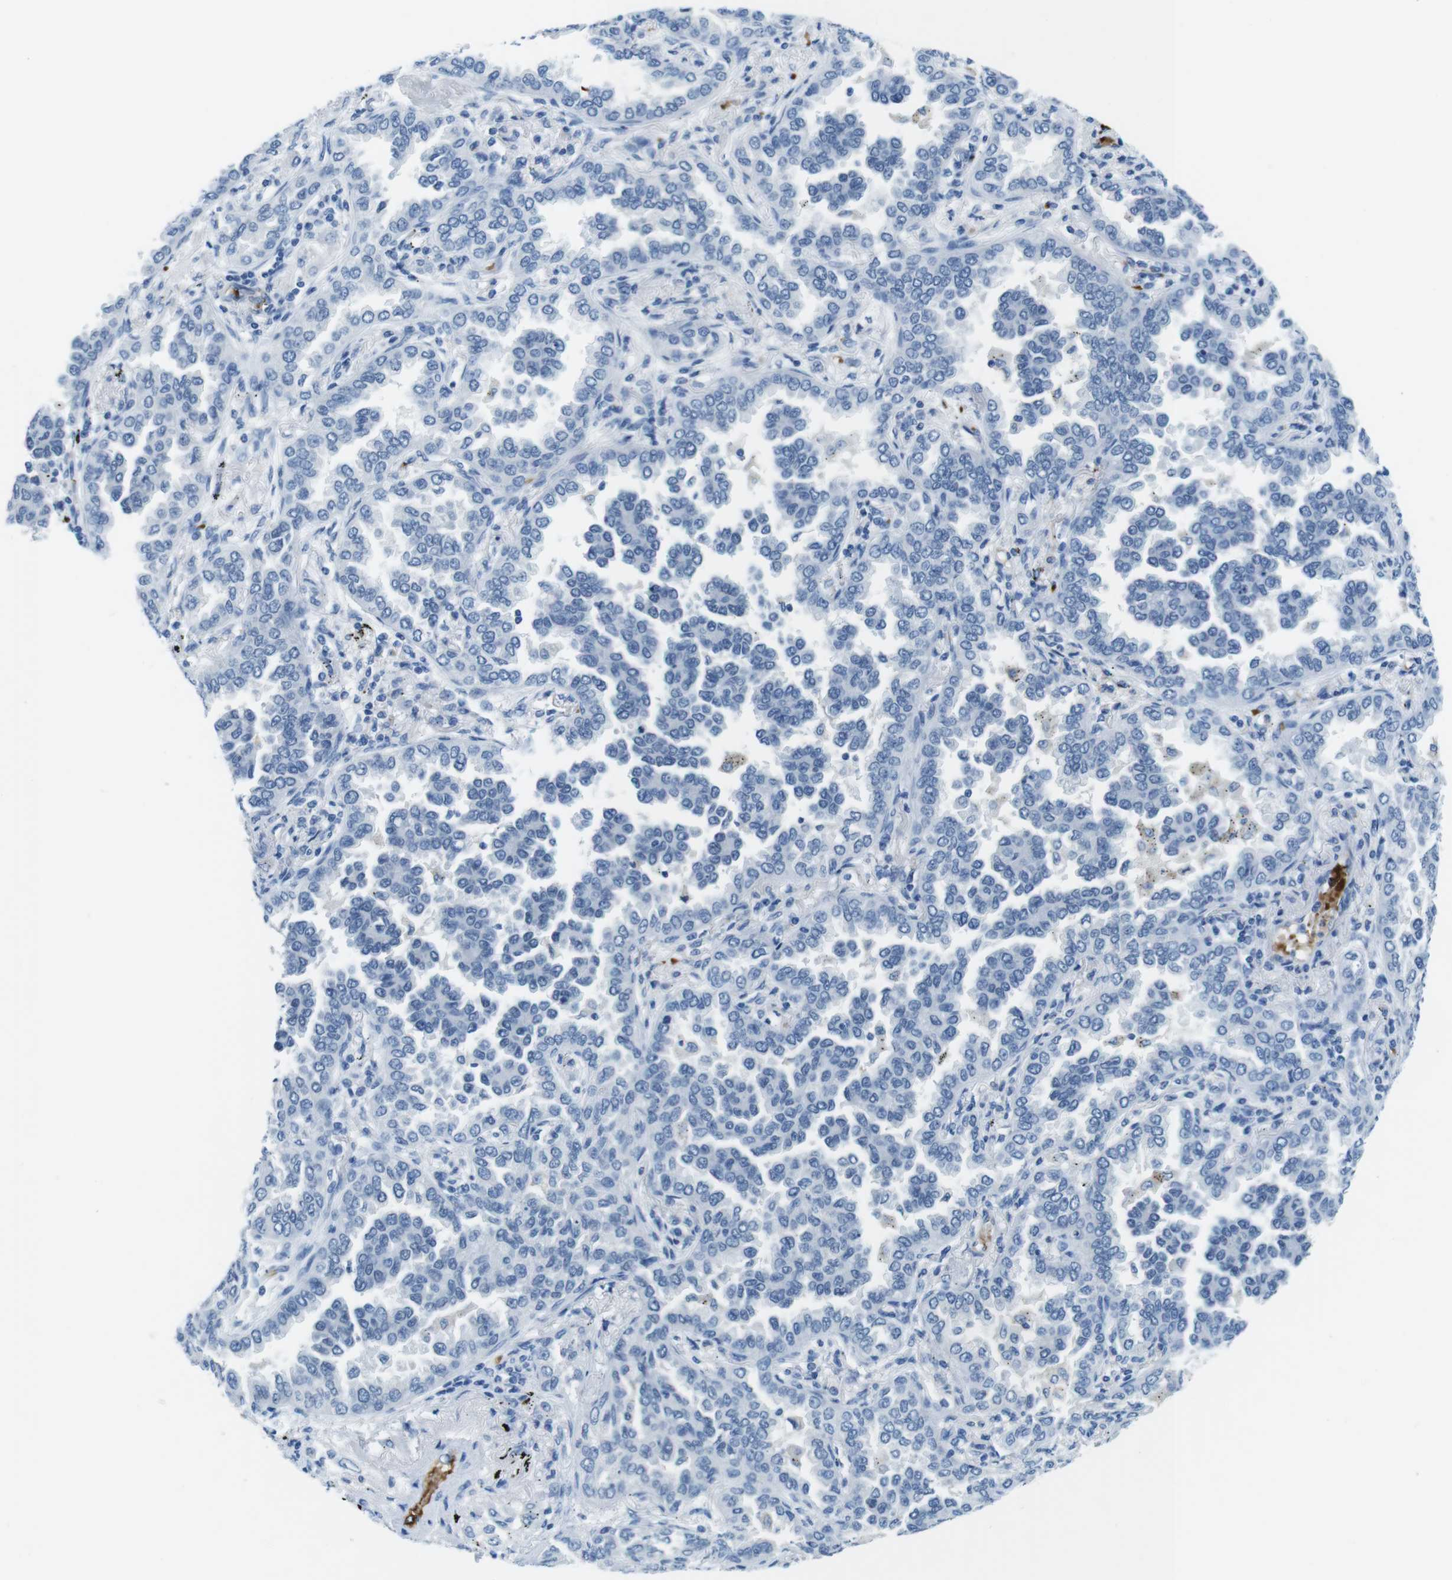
{"staining": {"intensity": "negative", "quantity": "none", "location": "none"}, "tissue": "lung cancer", "cell_type": "Tumor cells", "image_type": "cancer", "snomed": [{"axis": "morphology", "description": "Normal tissue, NOS"}, {"axis": "morphology", "description": "Adenocarcinoma, NOS"}, {"axis": "topography", "description": "Lung"}], "caption": "High power microscopy micrograph of an immunohistochemistry (IHC) micrograph of adenocarcinoma (lung), revealing no significant staining in tumor cells. (Brightfield microscopy of DAB (3,3'-diaminobenzidine) IHC at high magnification).", "gene": "TFAP2C", "patient": {"sex": "male", "age": 59}}